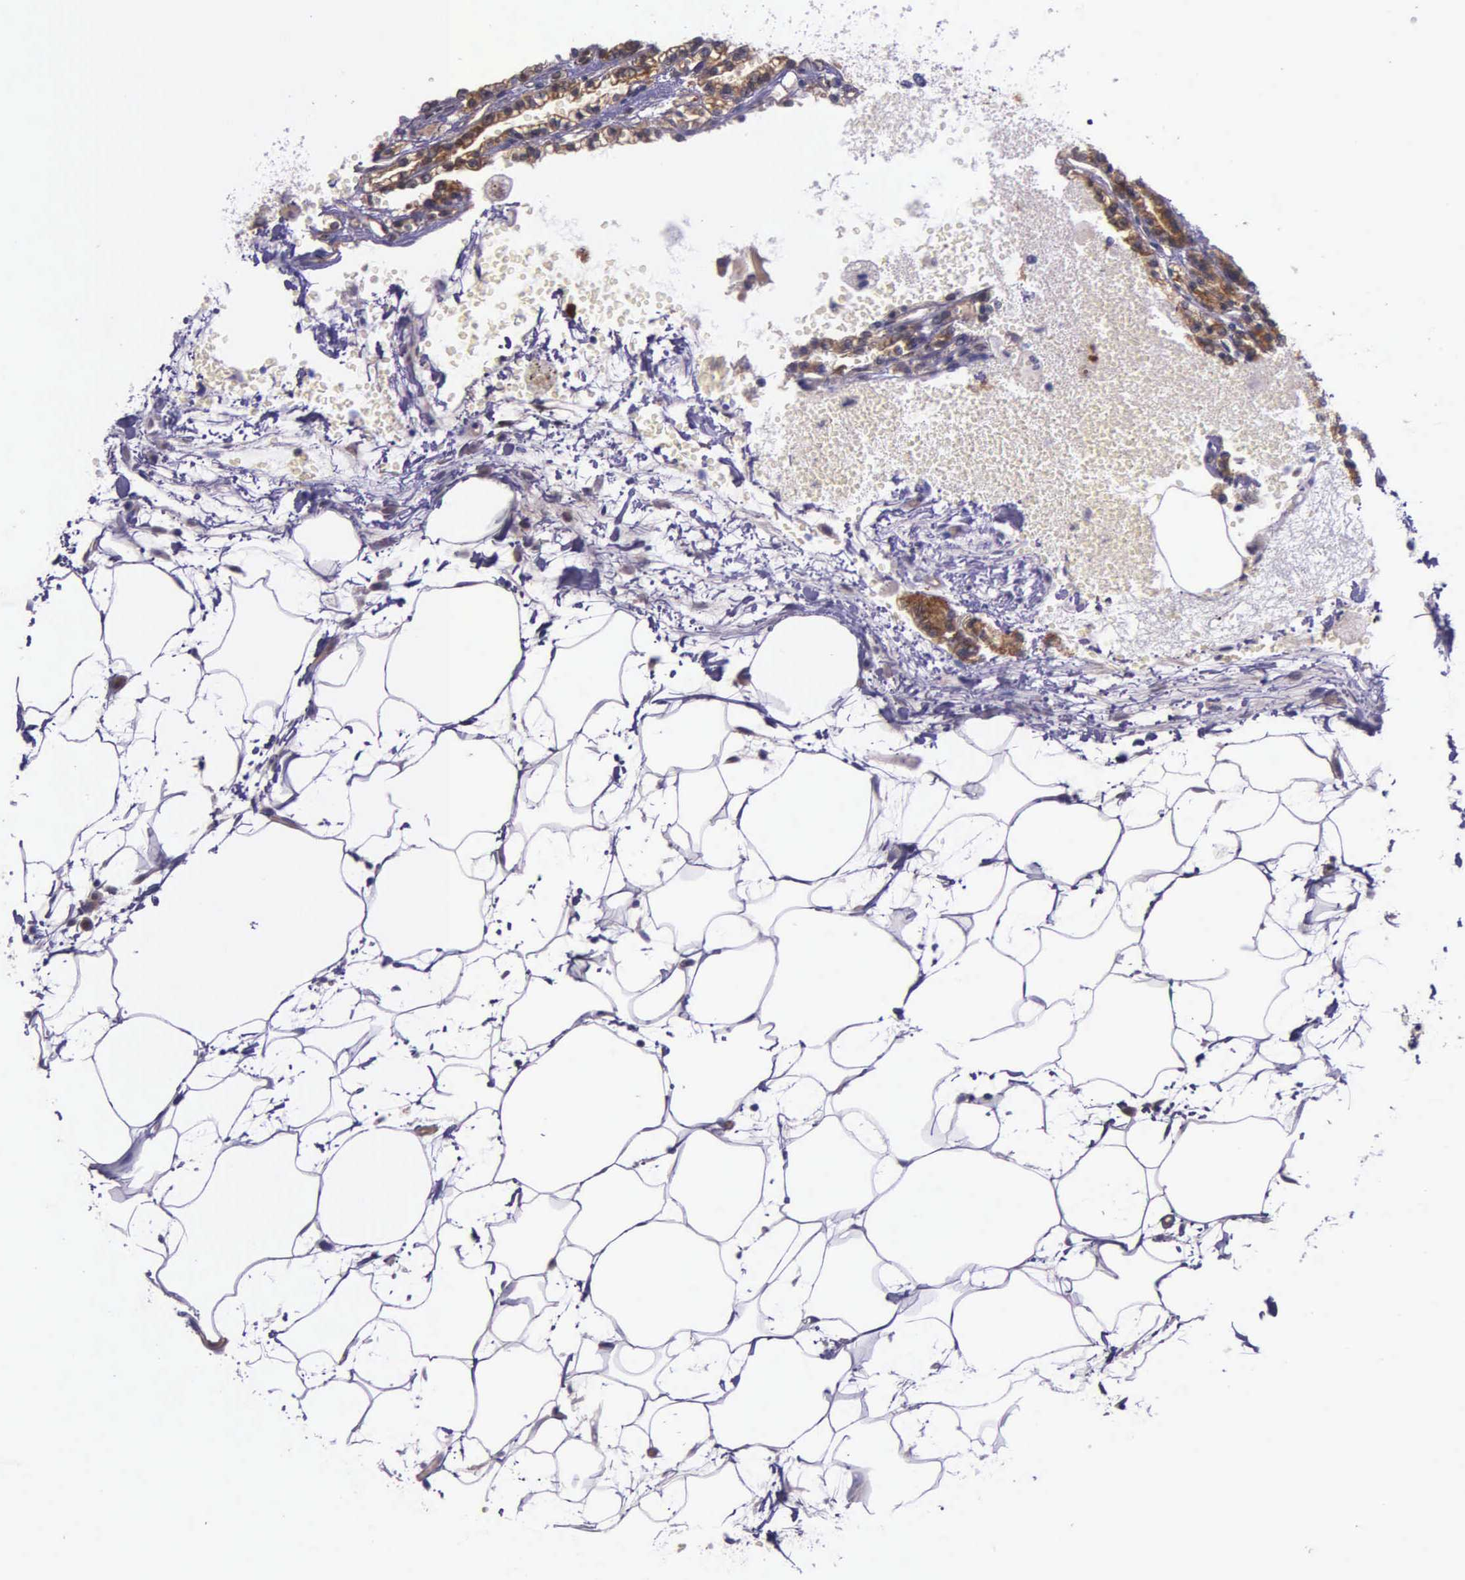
{"staining": {"intensity": "moderate", "quantity": ">75%", "location": "cytoplasmic/membranous"}, "tissue": "renal cancer", "cell_type": "Tumor cells", "image_type": "cancer", "snomed": [{"axis": "morphology", "description": "Adenocarcinoma, NOS"}, {"axis": "topography", "description": "Kidney"}], "caption": "Protein expression analysis of human renal adenocarcinoma reveals moderate cytoplasmic/membranous expression in approximately >75% of tumor cells.", "gene": "GMPR2", "patient": {"sex": "female", "age": 56}}